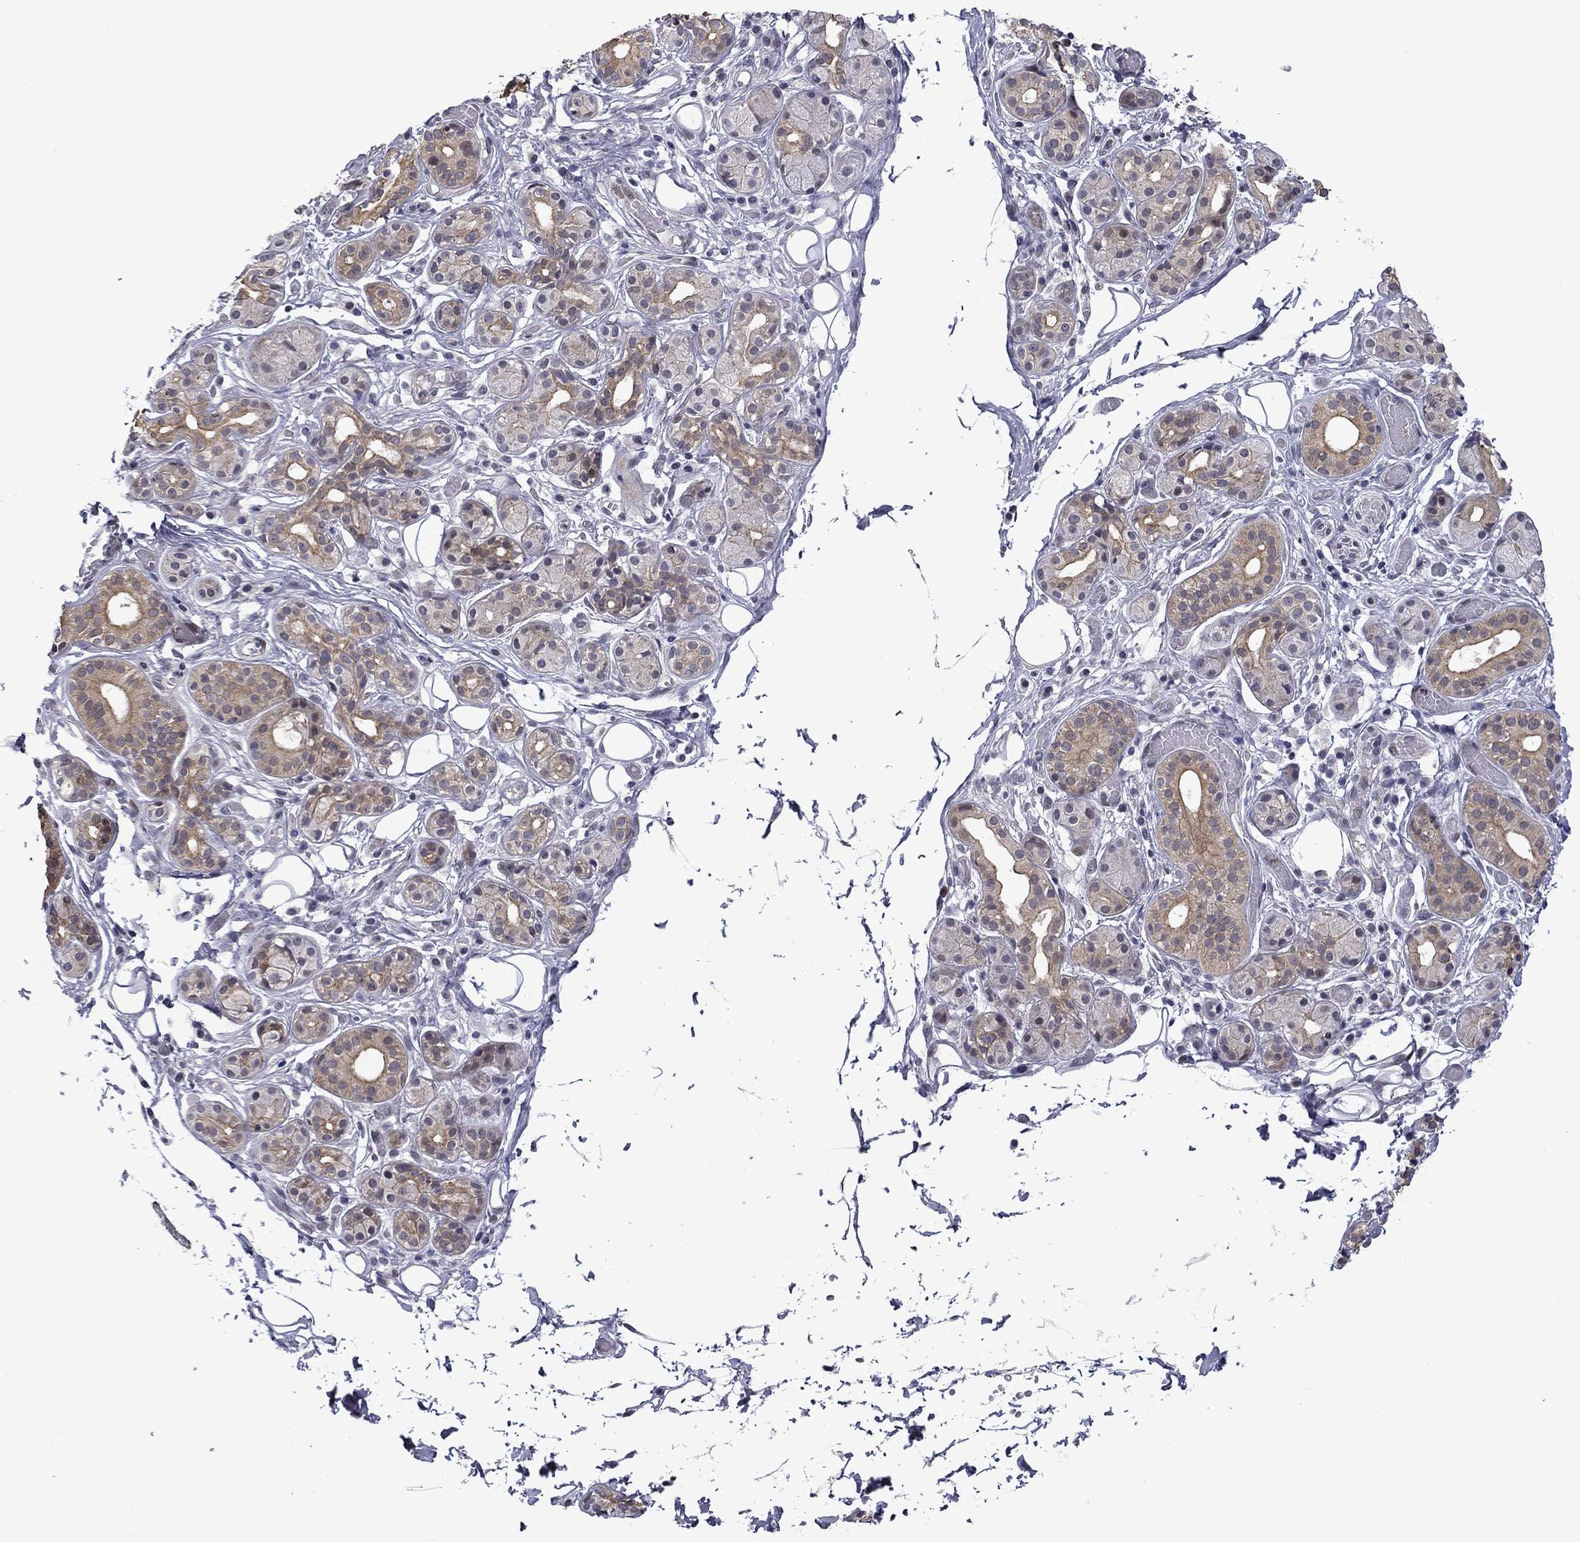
{"staining": {"intensity": "moderate", "quantity": "<25%", "location": "cytoplasmic/membranous"}, "tissue": "salivary gland", "cell_type": "Glandular cells", "image_type": "normal", "snomed": [{"axis": "morphology", "description": "Normal tissue, NOS"}, {"axis": "topography", "description": "Salivary gland"}, {"axis": "topography", "description": "Peripheral nerve tissue"}], "caption": "This photomicrograph displays benign salivary gland stained with immunohistochemistry to label a protein in brown. The cytoplasmic/membranous of glandular cells show moderate positivity for the protein. Nuclei are counter-stained blue.", "gene": "B3GAT1", "patient": {"sex": "male", "age": 71}}